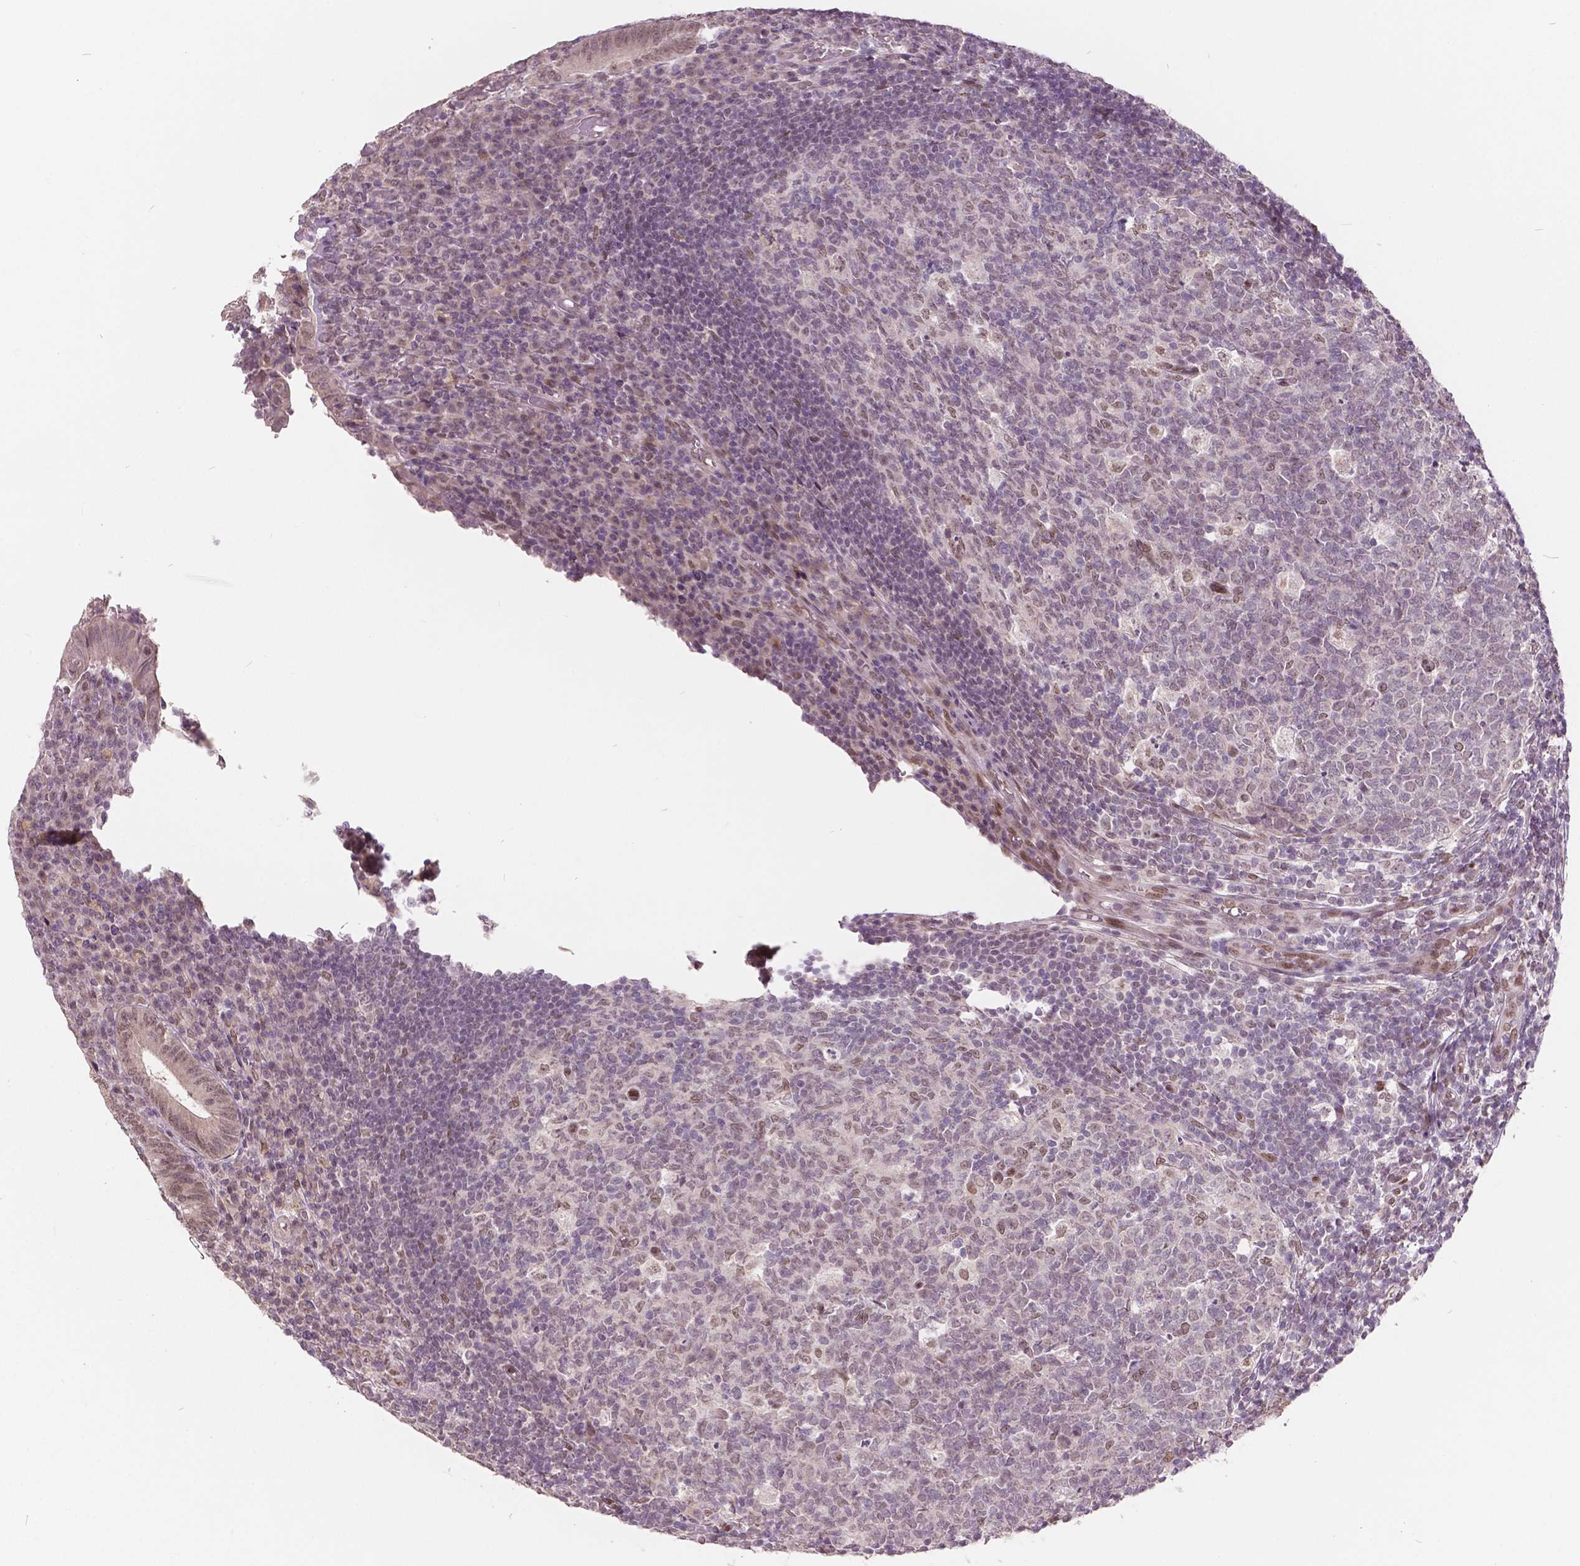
{"staining": {"intensity": "negative", "quantity": "none", "location": "none"}, "tissue": "appendix", "cell_type": "Glandular cells", "image_type": "normal", "snomed": [{"axis": "morphology", "description": "Normal tissue, NOS"}, {"axis": "topography", "description": "Appendix"}], "caption": "A micrograph of human appendix is negative for staining in glandular cells.", "gene": "HMBOX1", "patient": {"sex": "male", "age": 18}}